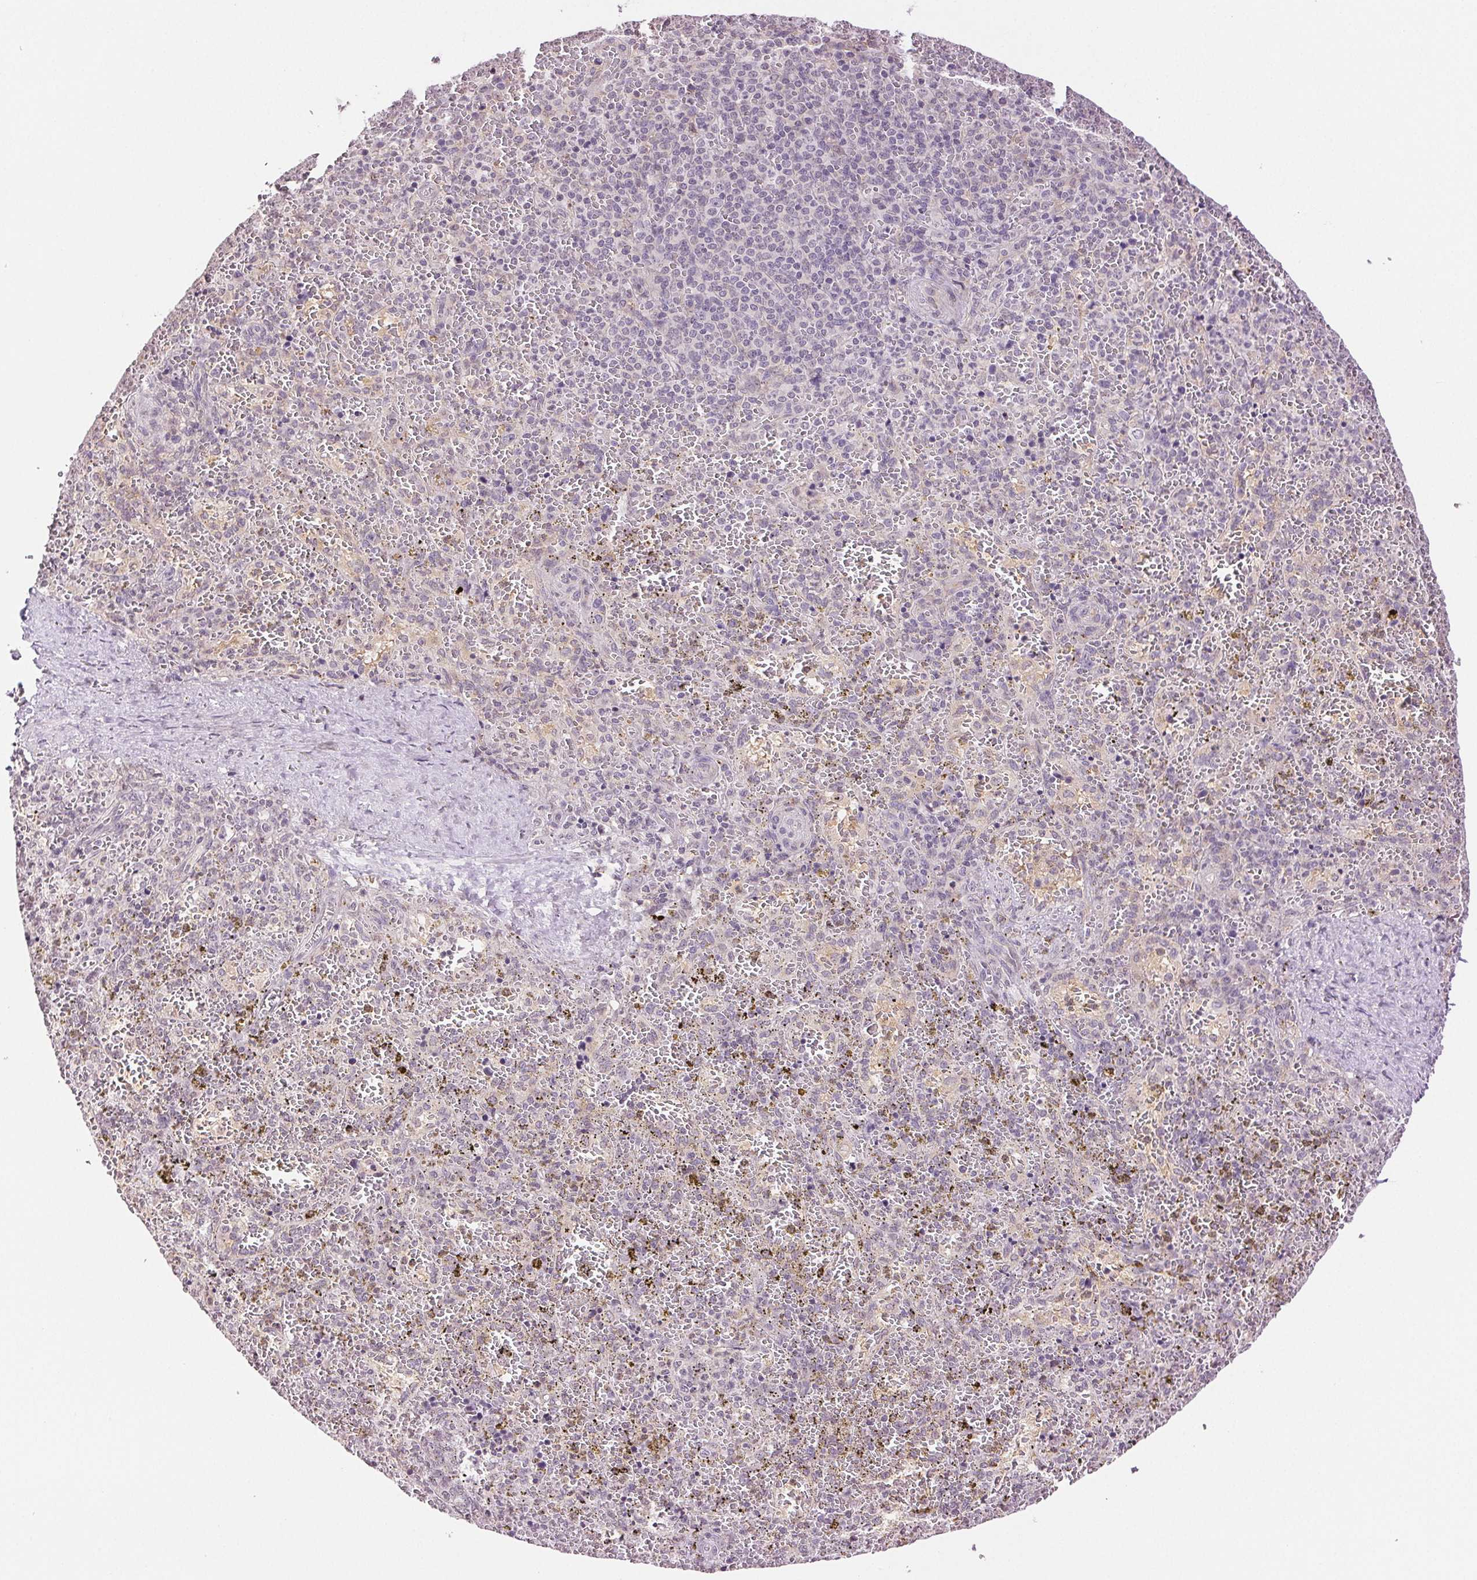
{"staining": {"intensity": "negative", "quantity": "none", "location": "none"}, "tissue": "spleen", "cell_type": "Cells in red pulp", "image_type": "normal", "snomed": [{"axis": "morphology", "description": "Normal tissue, NOS"}, {"axis": "topography", "description": "Spleen"}], "caption": "Protein analysis of benign spleen displays no significant positivity in cells in red pulp.", "gene": "TNNT3", "patient": {"sex": "female", "age": 50}}